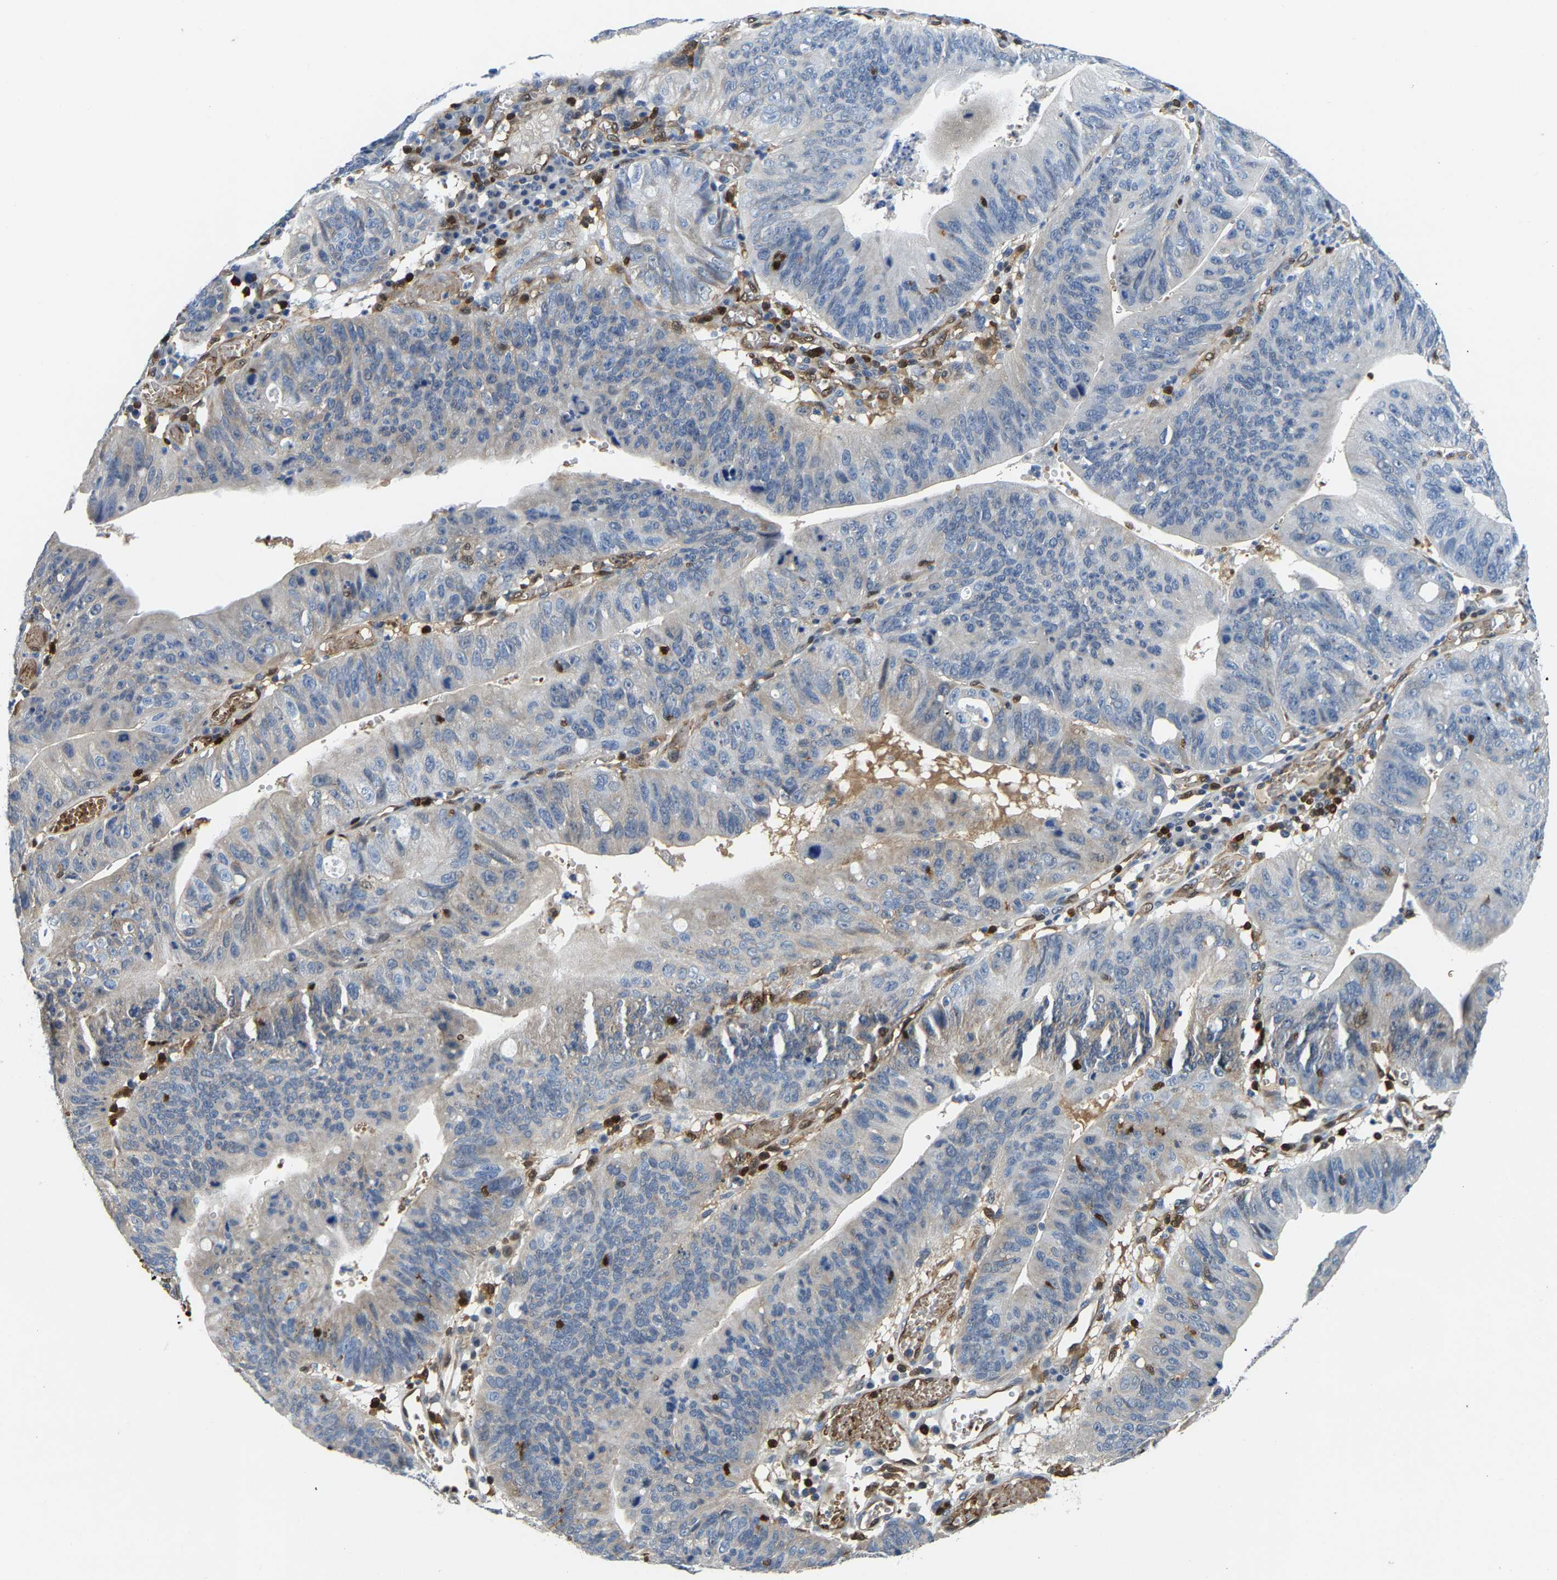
{"staining": {"intensity": "negative", "quantity": "none", "location": "none"}, "tissue": "stomach cancer", "cell_type": "Tumor cells", "image_type": "cancer", "snomed": [{"axis": "morphology", "description": "Adenocarcinoma, NOS"}, {"axis": "topography", "description": "Stomach"}], "caption": "High magnification brightfield microscopy of adenocarcinoma (stomach) stained with DAB (brown) and counterstained with hematoxylin (blue): tumor cells show no significant positivity.", "gene": "GIMAP7", "patient": {"sex": "male", "age": 59}}